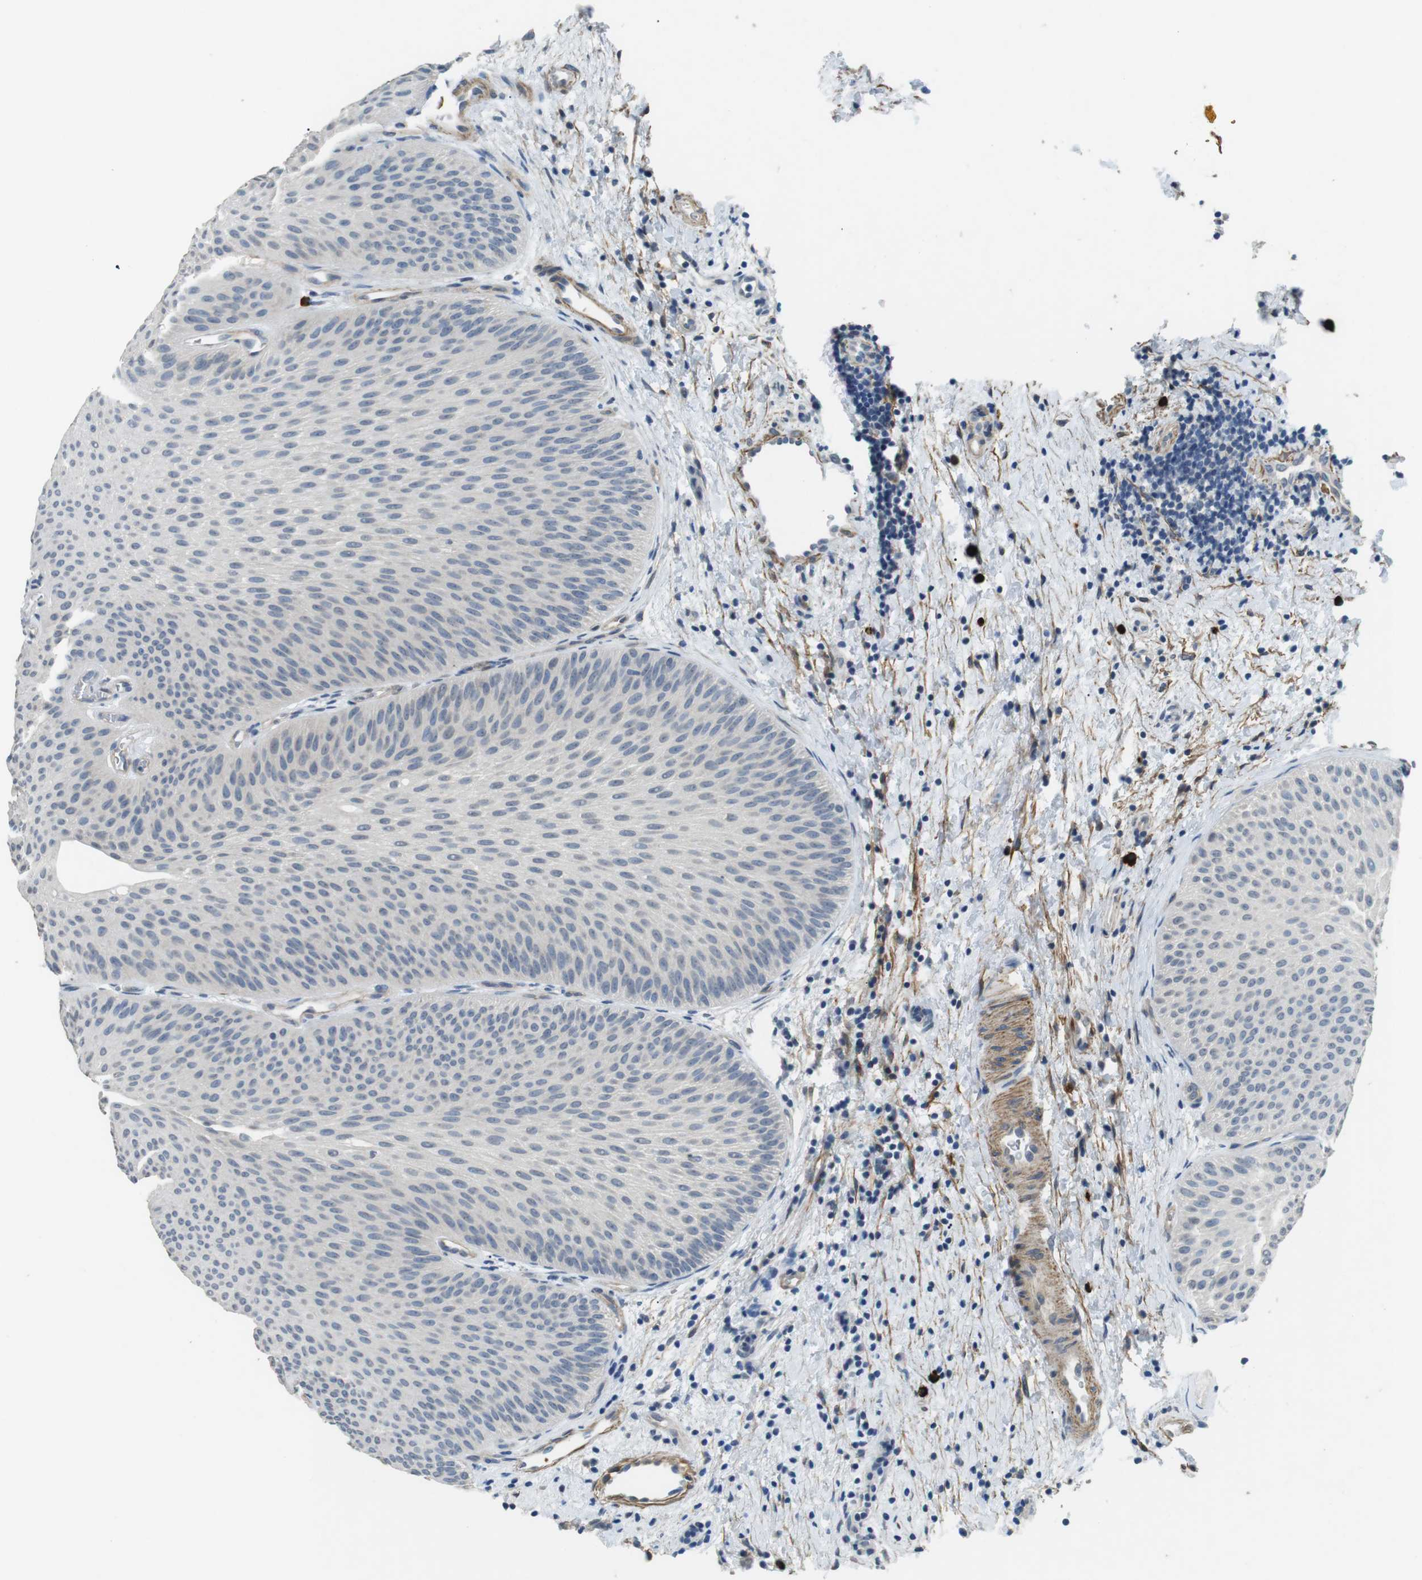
{"staining": {"intensity": "negative", "quantity": "none", "location": "none"}, "tissue": "urothelial cancer", "cell_type": "Tumor cells", "image_type": "cancer", "snomed": [{"axis": "morphology", "description": "Urothelial carcinoma, Low grade"}, {"axis": "topography", "description": "Urinary bladder"}], "caption": "Human urothelial cancer stained for a protein using IHC reveals no positivity in tumor cells.", "gene": "GZMM", "patient": {"sex": "female", "age": 60}}